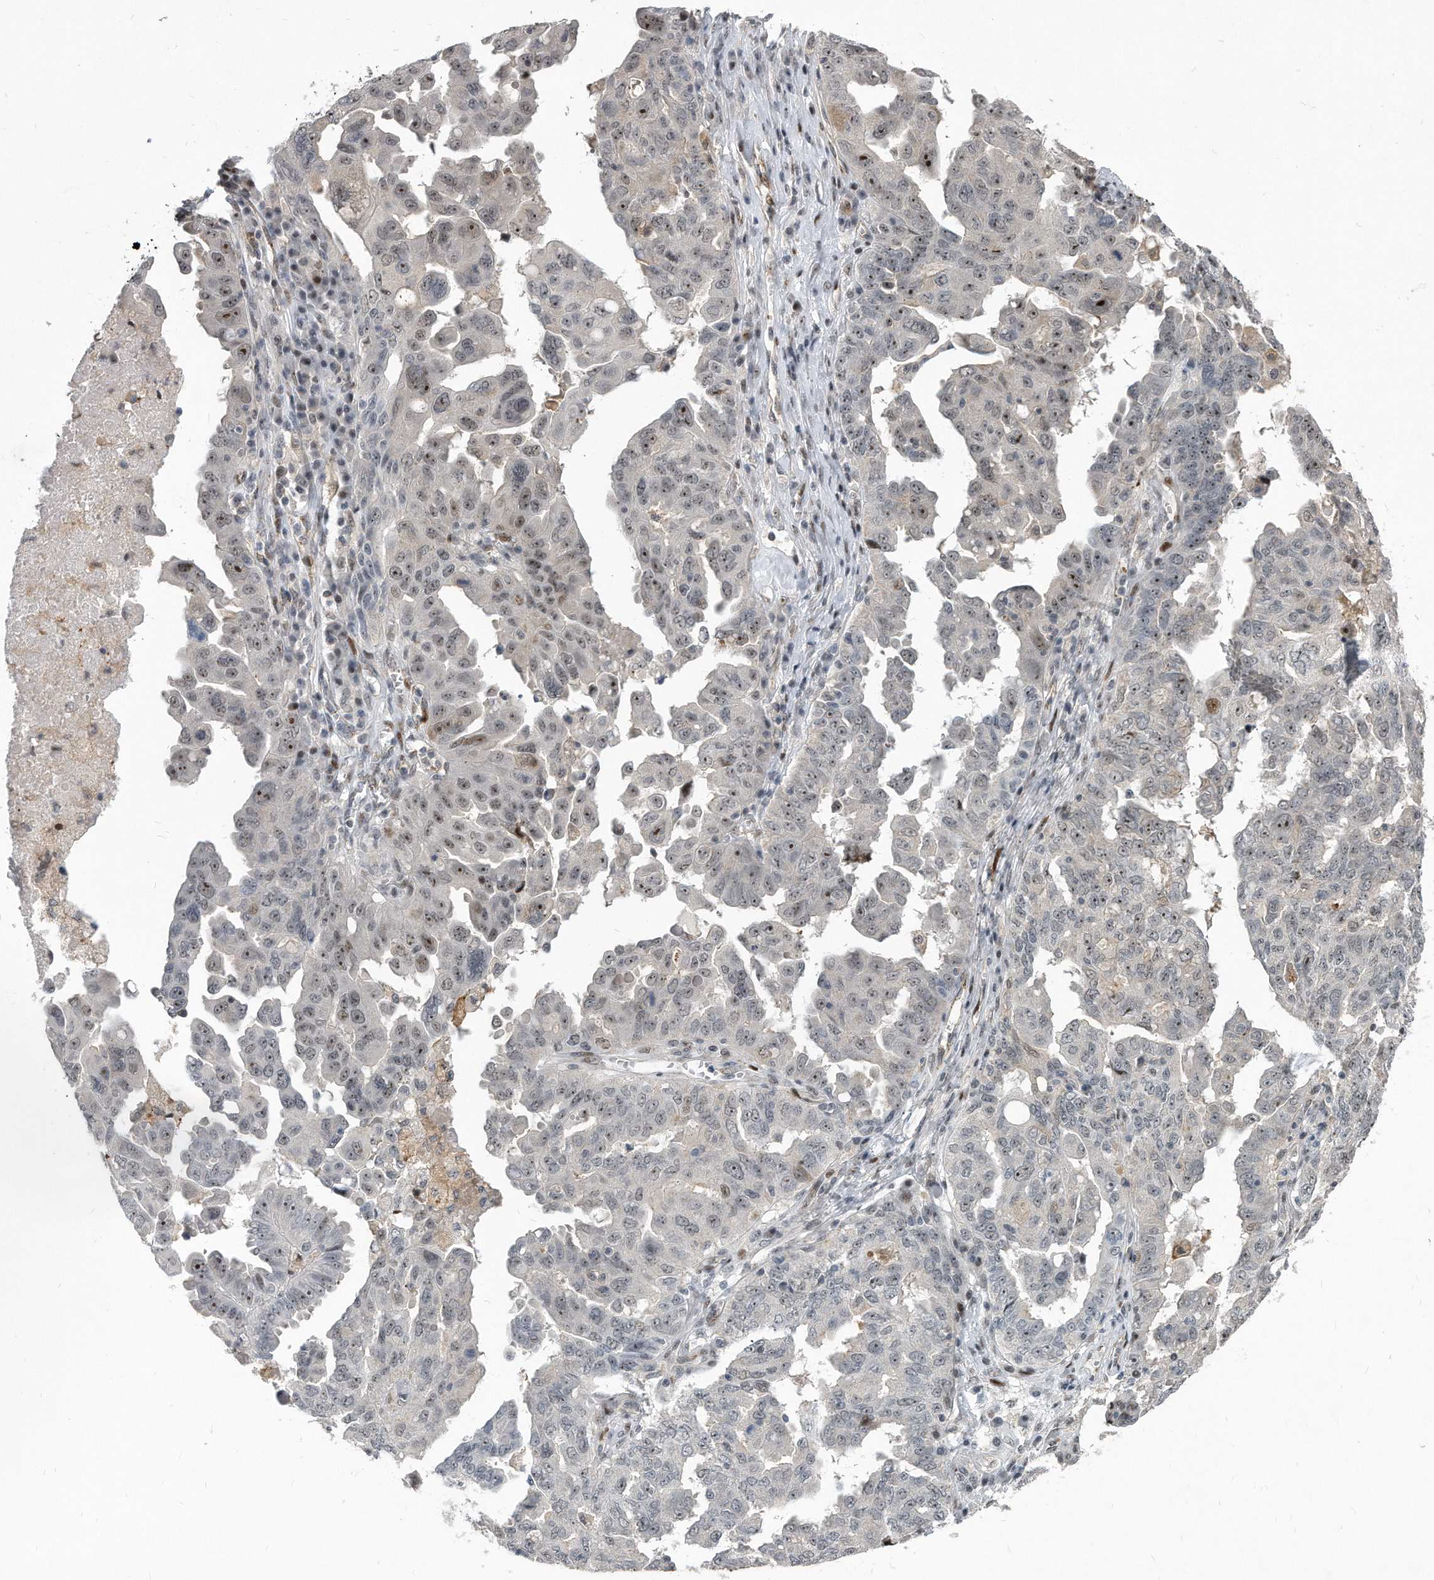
{"staining": {"intensity": "moderate", "quantity": "25%-75%", "location": "nuclear"}, "tissue": "ovarian cancer", "cell_type": "Tumor cells", "image_type": "cancer", "snomed": [{"axis": "morphology", "description": "Carcinoma, endometroid"}, {"axis": "topography", "description": "Ovary"}], "caption": "A medium amount of moderate nuclear staining is present in approximately 25%-75% of tumor cells in ovarian cancer tissue. The staining is performed using DAB (3,3'-diaminobenzidine) brown chromogen to label protein expression. The nuclei are counter-stained blue using hematoxylin.", "gene": "PGBD2", "patient": {"sex": "female", "age": 62}}